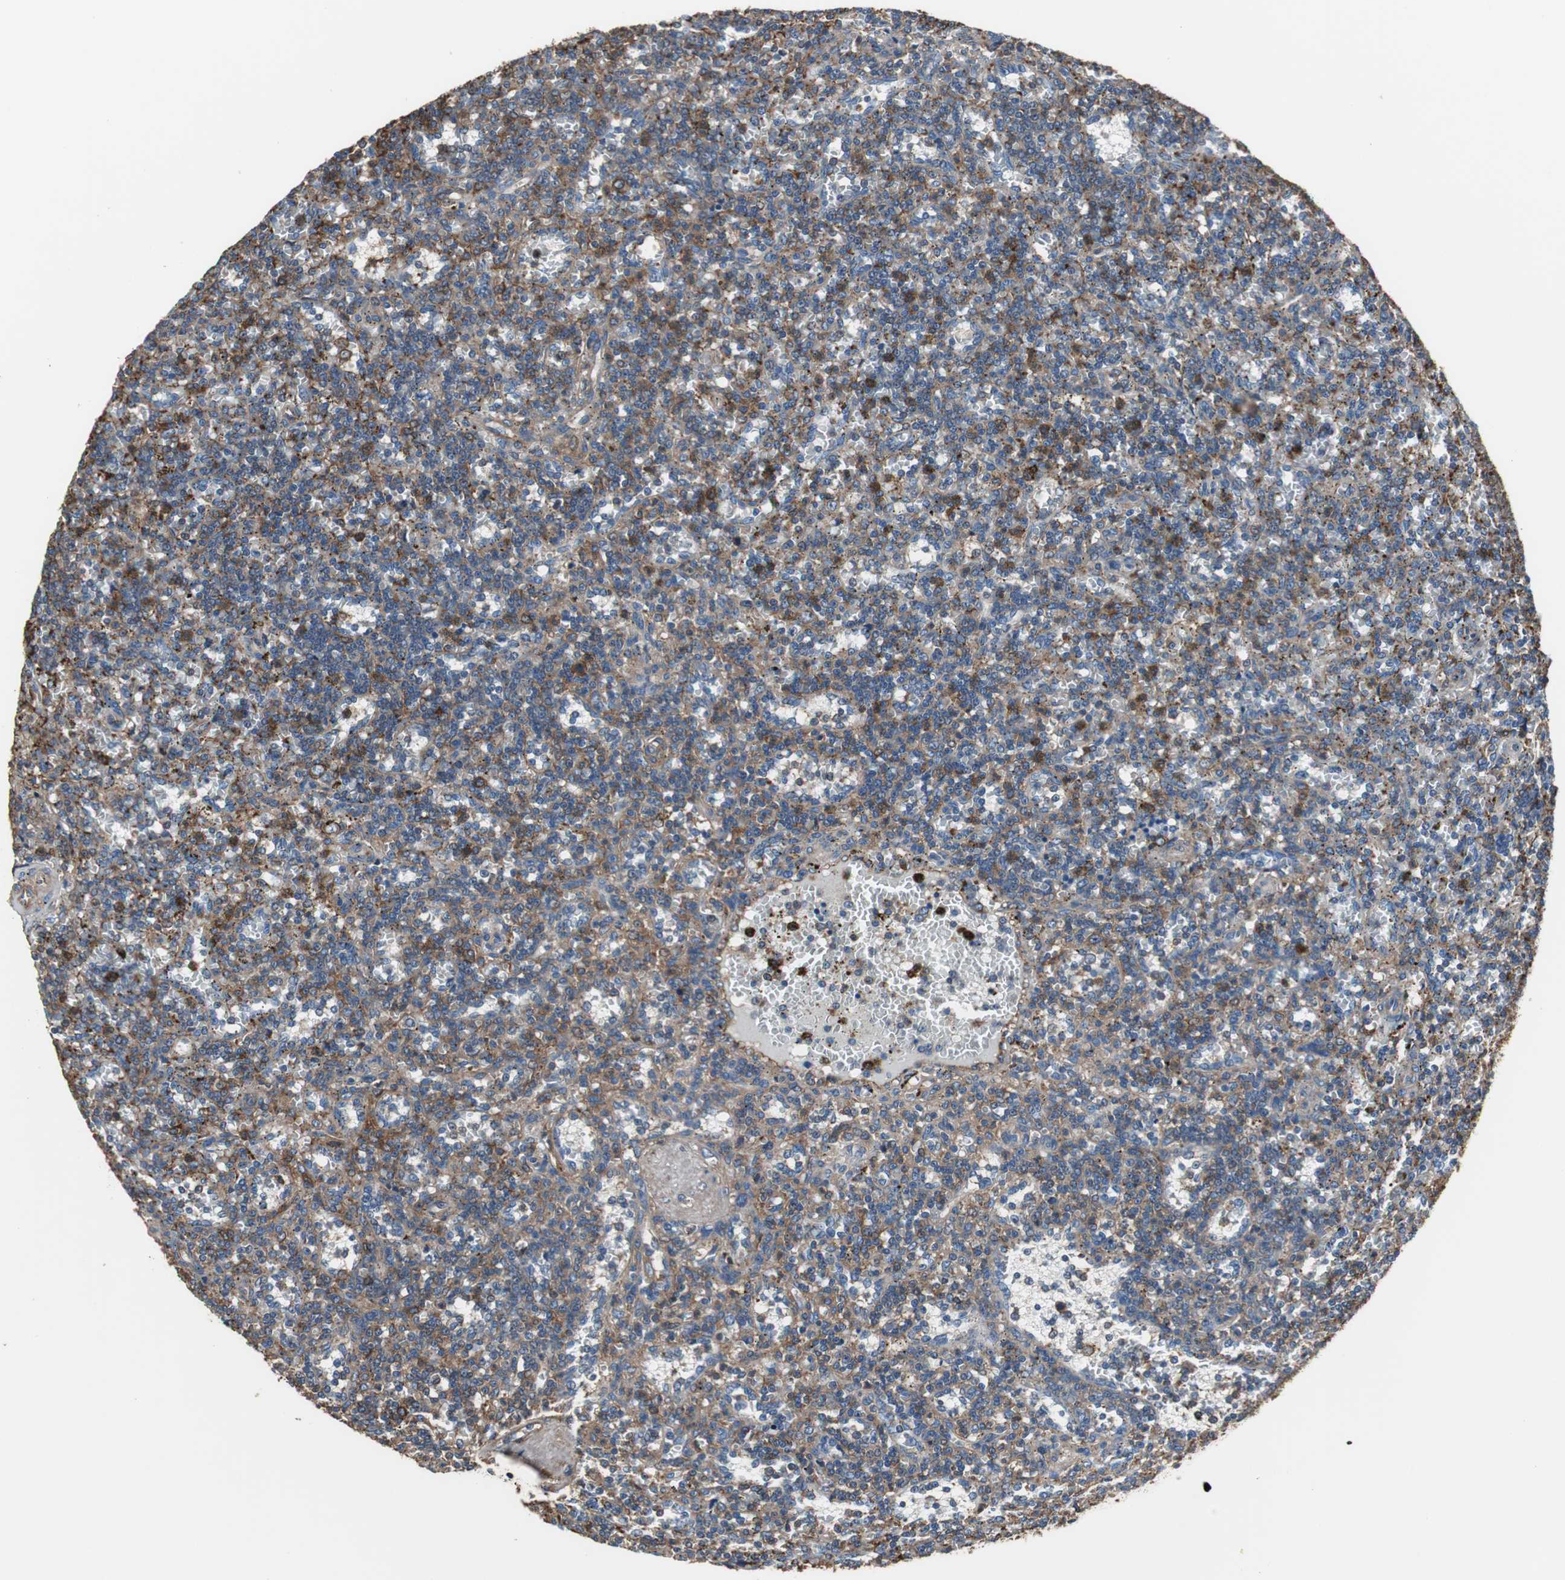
{"staining": {"intensity": "moderate", "quantity": "25%-75%", "location": "cytoplasmic/membranous"}, "tissue": "lymphoma", "cell_type": "Tumor cells", "image_type": "cancer", "snomed": [{"axis": "morphology", "description": "Malignant lymphoma, non-Hodgkin's type, Low grade"}, {"axis": "topography", "description": "Spleen"}], "caption": "DAB immunohistochemical staining of human malignant lymphoma, non-Hodgkin's type (low-grade) exhibits moderate cytoplasmic/membranous protein staining in approximately 25%-75% of tumor cells.", "gene": "ACTN1", "patient": {"sex": "male", "age": 73}}